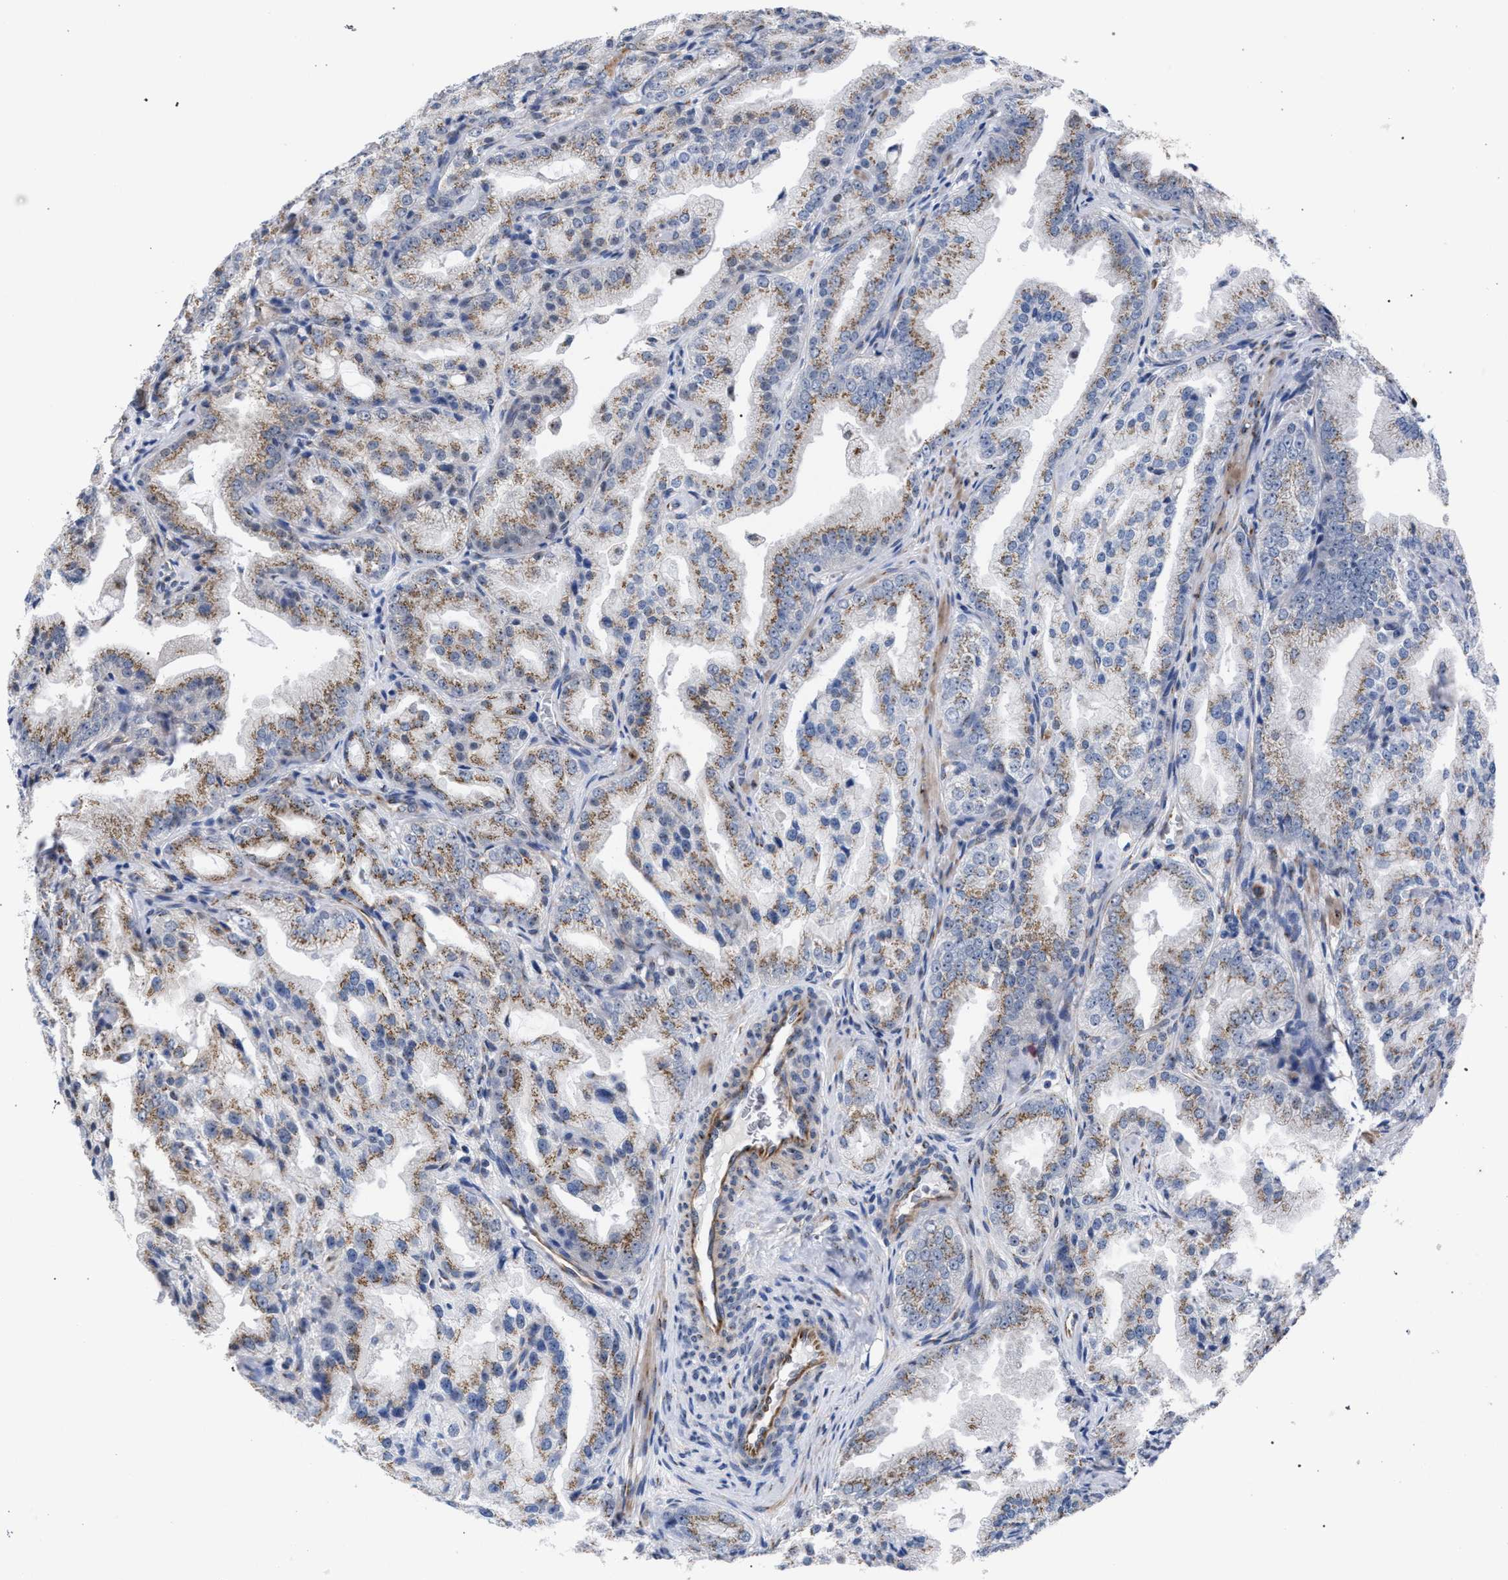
{"staining": {"intensity": "moderate", "quantity": ">75%", "location": "cytoplasmic/membranous"}, "tissue": "prostate cancer", "cell_type": "Tumor cells", "image_type": "cancer", "snomed": [{"axis": "morphology", "description": "Adenocarcinoma, High grade"}, {"axis": "topography", "description": "Prostate"}], "caption": "Immunohistochemistry photomicrograph of neoplastic tissue: adenocarcinoma (high-grade) (prostate) stained using immunohistochemistry exhibits medium levels of moderate protein expression localized specifically in the cytoplasmic/membranous of tumor cells, appearing as a cytoplasmic/membranous brown color.", "gene": "GOLGA2", "patient": {"sex": "male", "age": 61}}